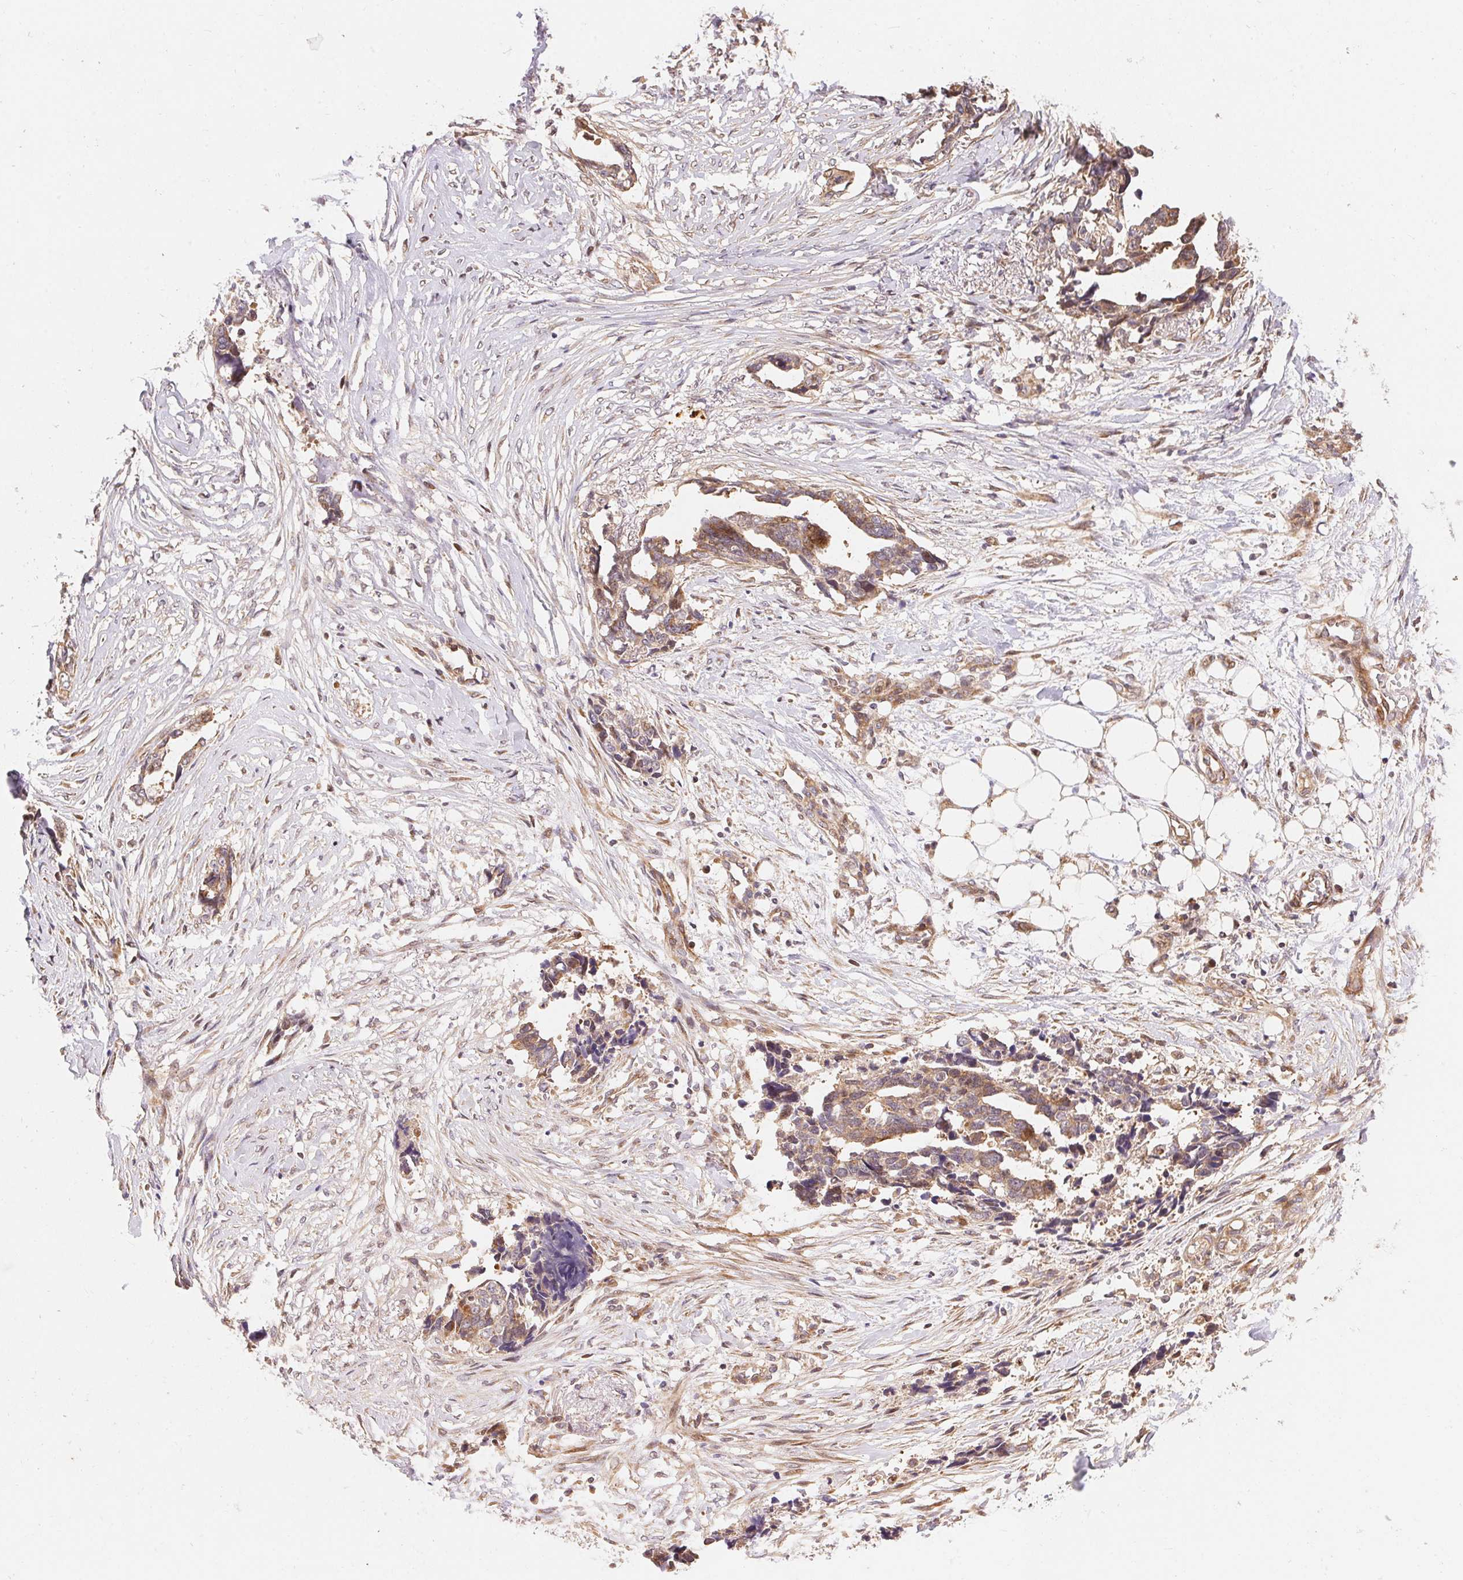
{"staining": {"intensity": "weak", "quantity": ">75%", "location": "cytoplasmic/membranous"}, "tissue": "ovarian cancer", "cell_type": "Tumor cells", "image_type": "cancer", "snomed": [{"axis": "morphology", "description": "Cystadenocarcinoma, serous, NOS"}, {"axis": "topography", "description": "Ovary"}], "caption": "Tumor cells display low levels of weak cytoplasmic/membranous positivity in approximately >75% of cells in human ovarian serous cystadenocarcinoma. (DAB IHC with brightfield microscopy, high magnification).", "gene": "TNIP2", "patient": {"sex": "female", "age": 69}}